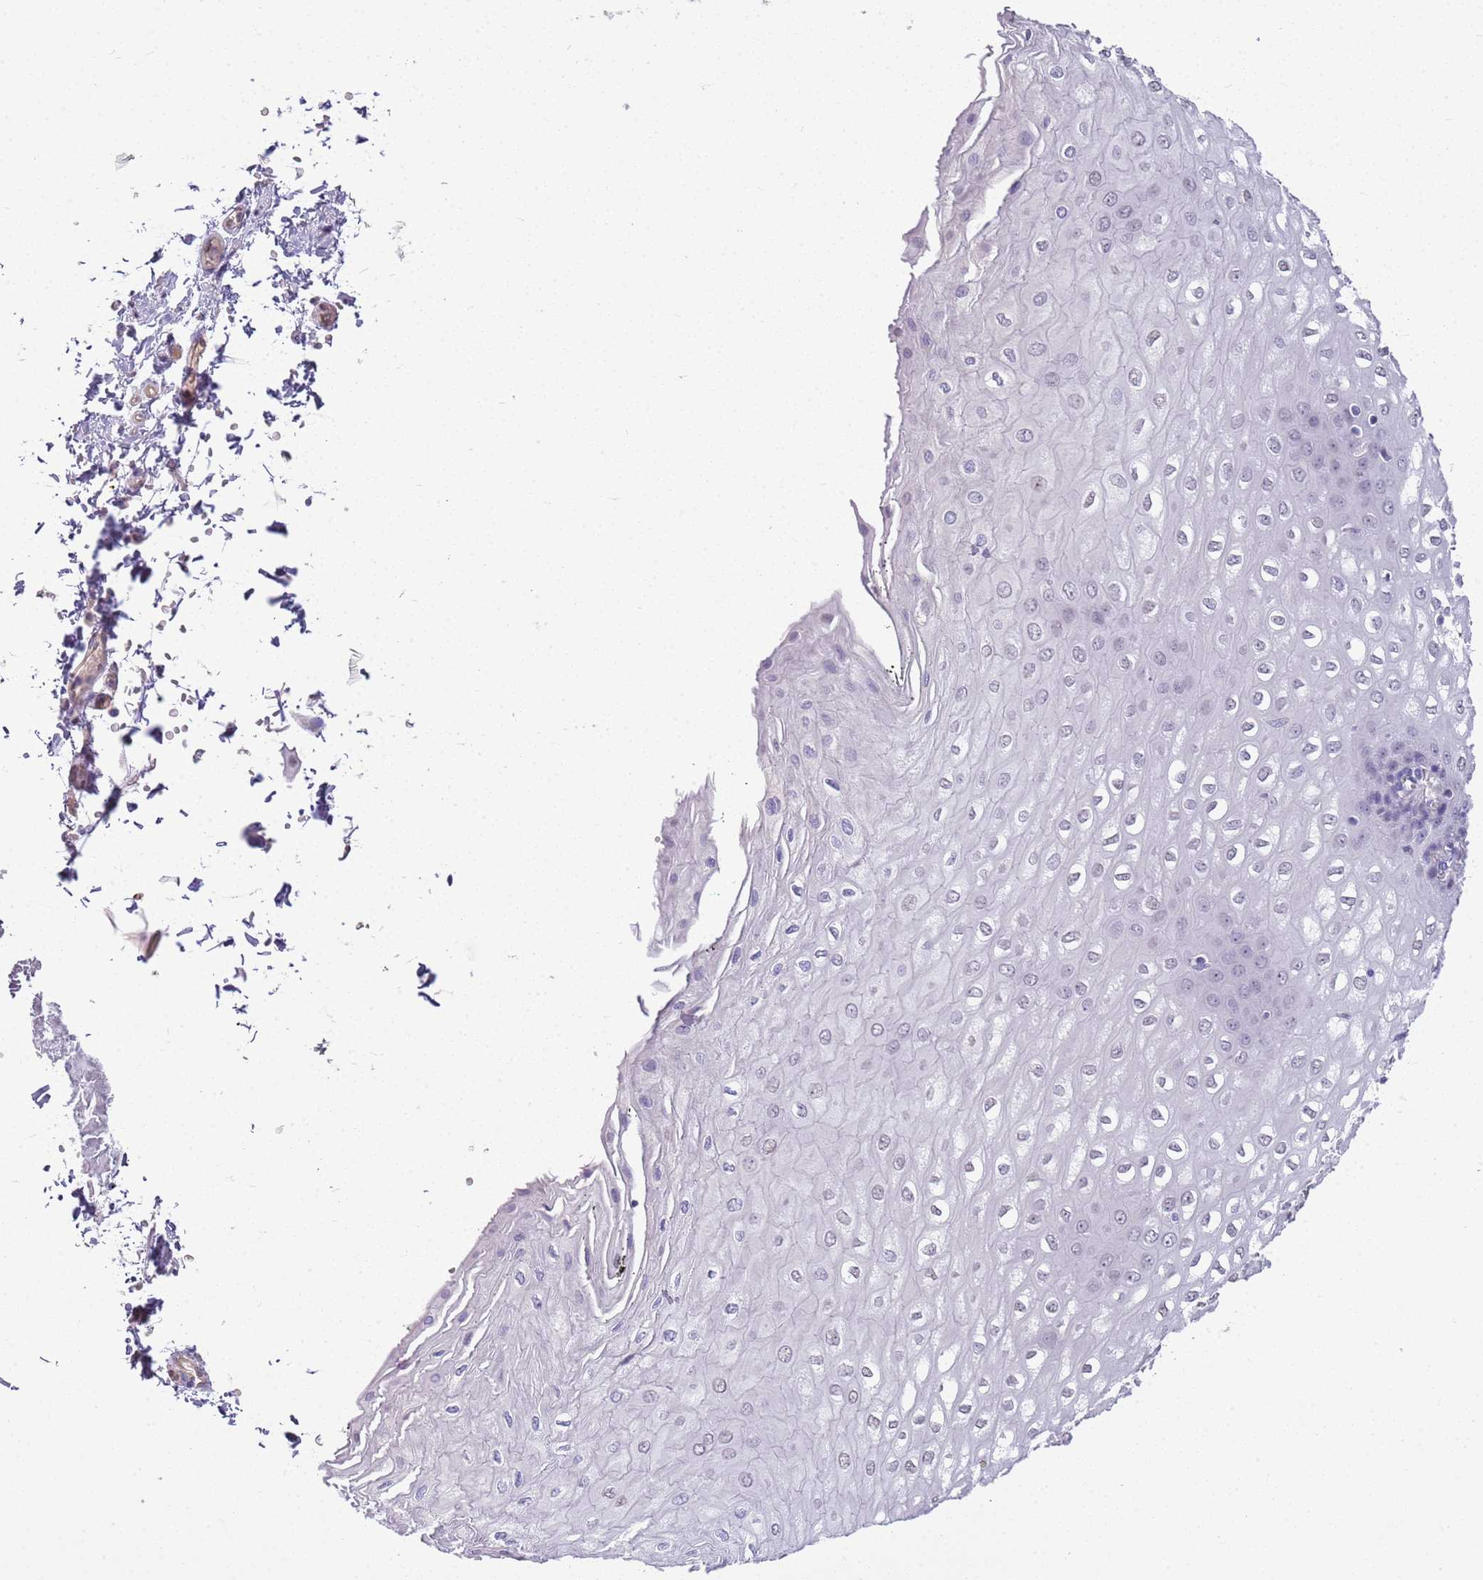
{"staining": {"intensity": "negative", "quantity": "none", "location": "none"}, "tissue": "esophagus", "cell_type": "Squamous epithelial cells", "image_type": "normal", "snomed": [{"axis": "morphology", "description": "Normal tissue, NOS"}, {"axis": "topography", "description": "Esophagus"}], "caption": "A high-resolution image shows immunohistochemistry staining of benign esophagus, which shows no significant positivity in squamous epithelial cells.", "gene": "CTRC", "patient": {"sex": "male", "age": 60}}